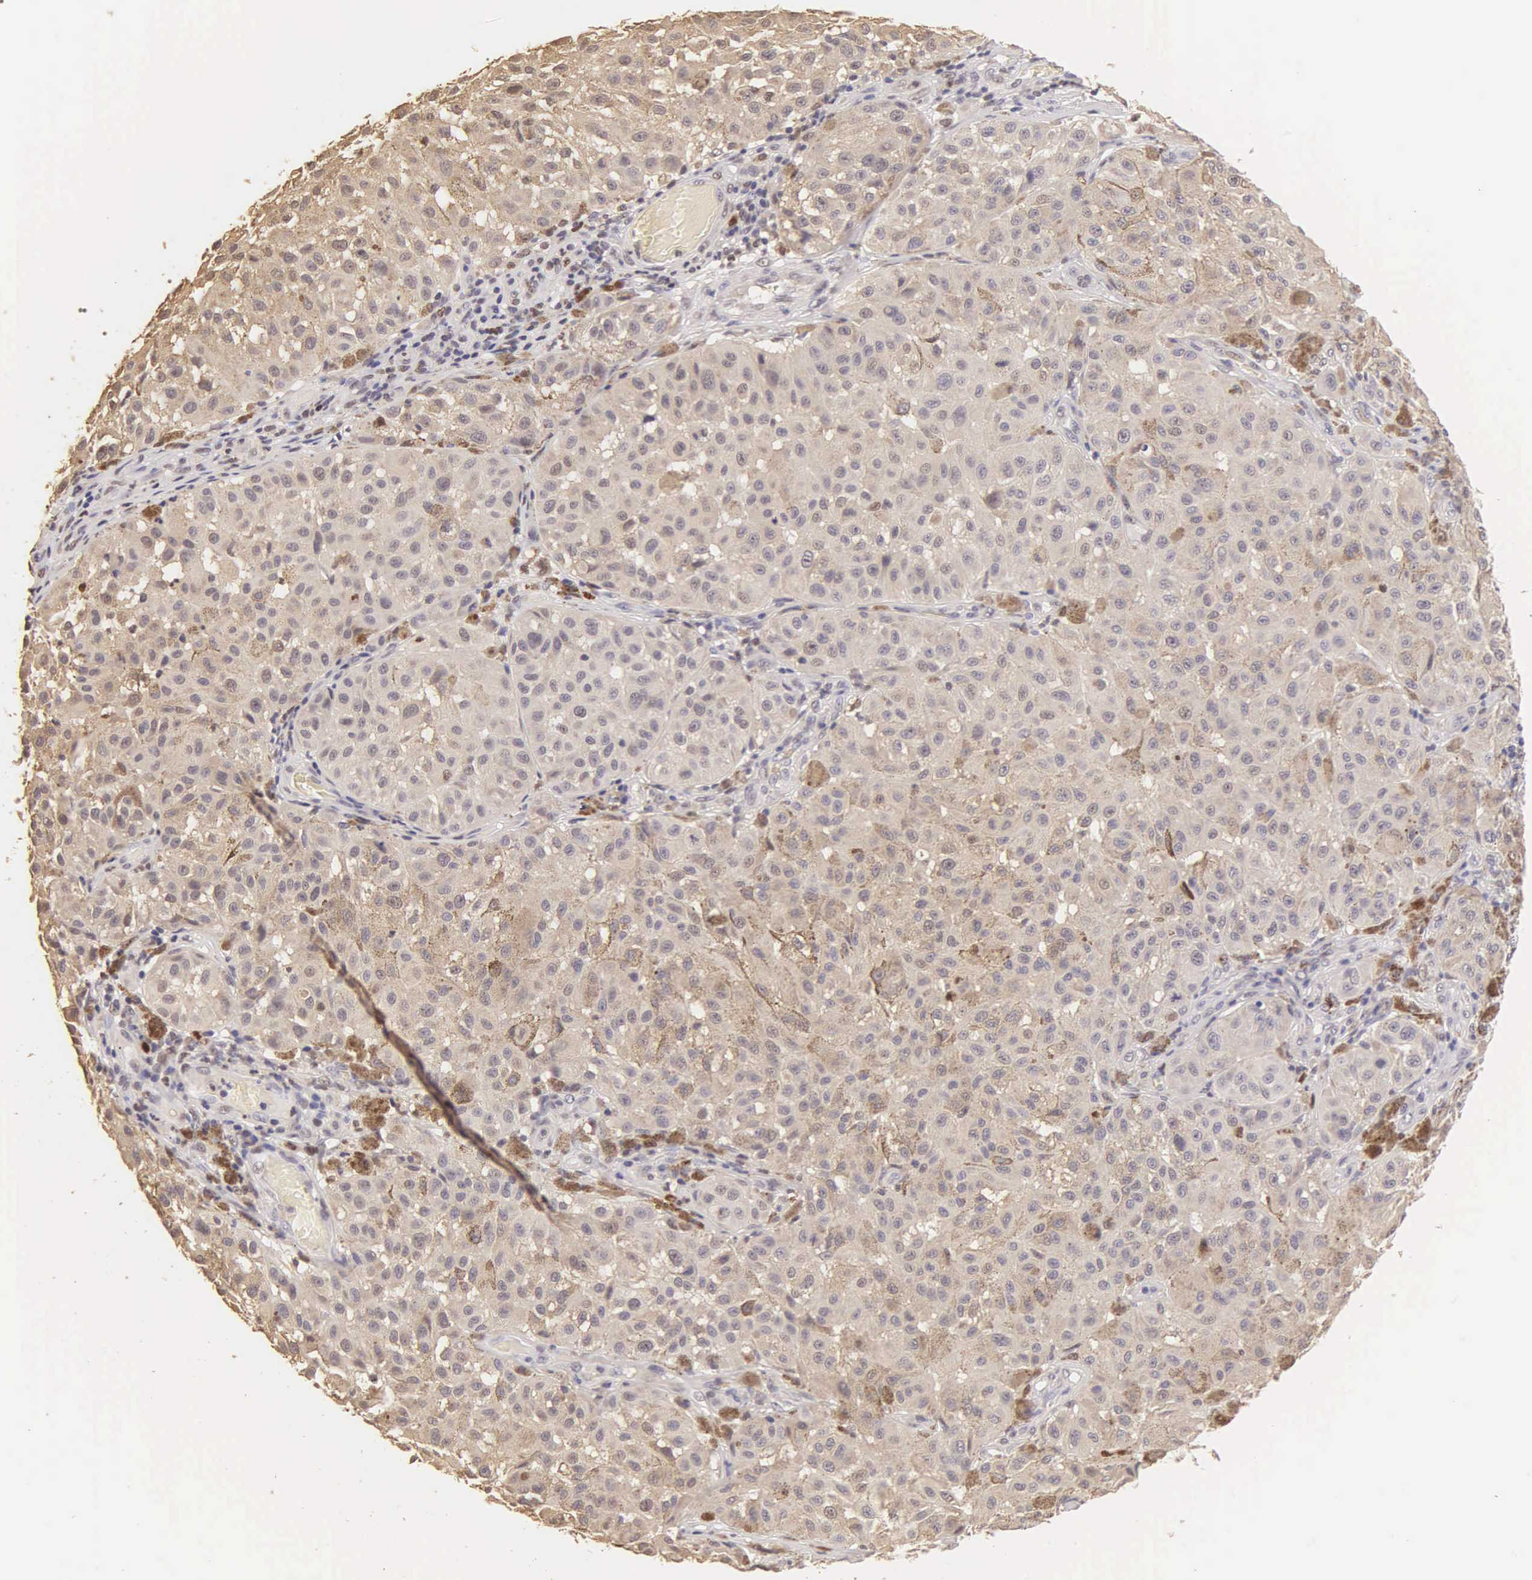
{"staining": {"intensity": "negative", "quantity": "none", "location": "none"}, "tissue": "melanoma", "cell_type": "Tumor cells", "image_type": "cancer", "snomed": [{"axis": "morphology", "description": "Malignant melanoma, NOS"}, {"axis": "topography", "description": "Skin"}], "caption": "Micrograph shows no significant protein expression in tumor cells of melanoma.", "gene": "MKI67", "patient": {"sex": "female", "age": 64}}